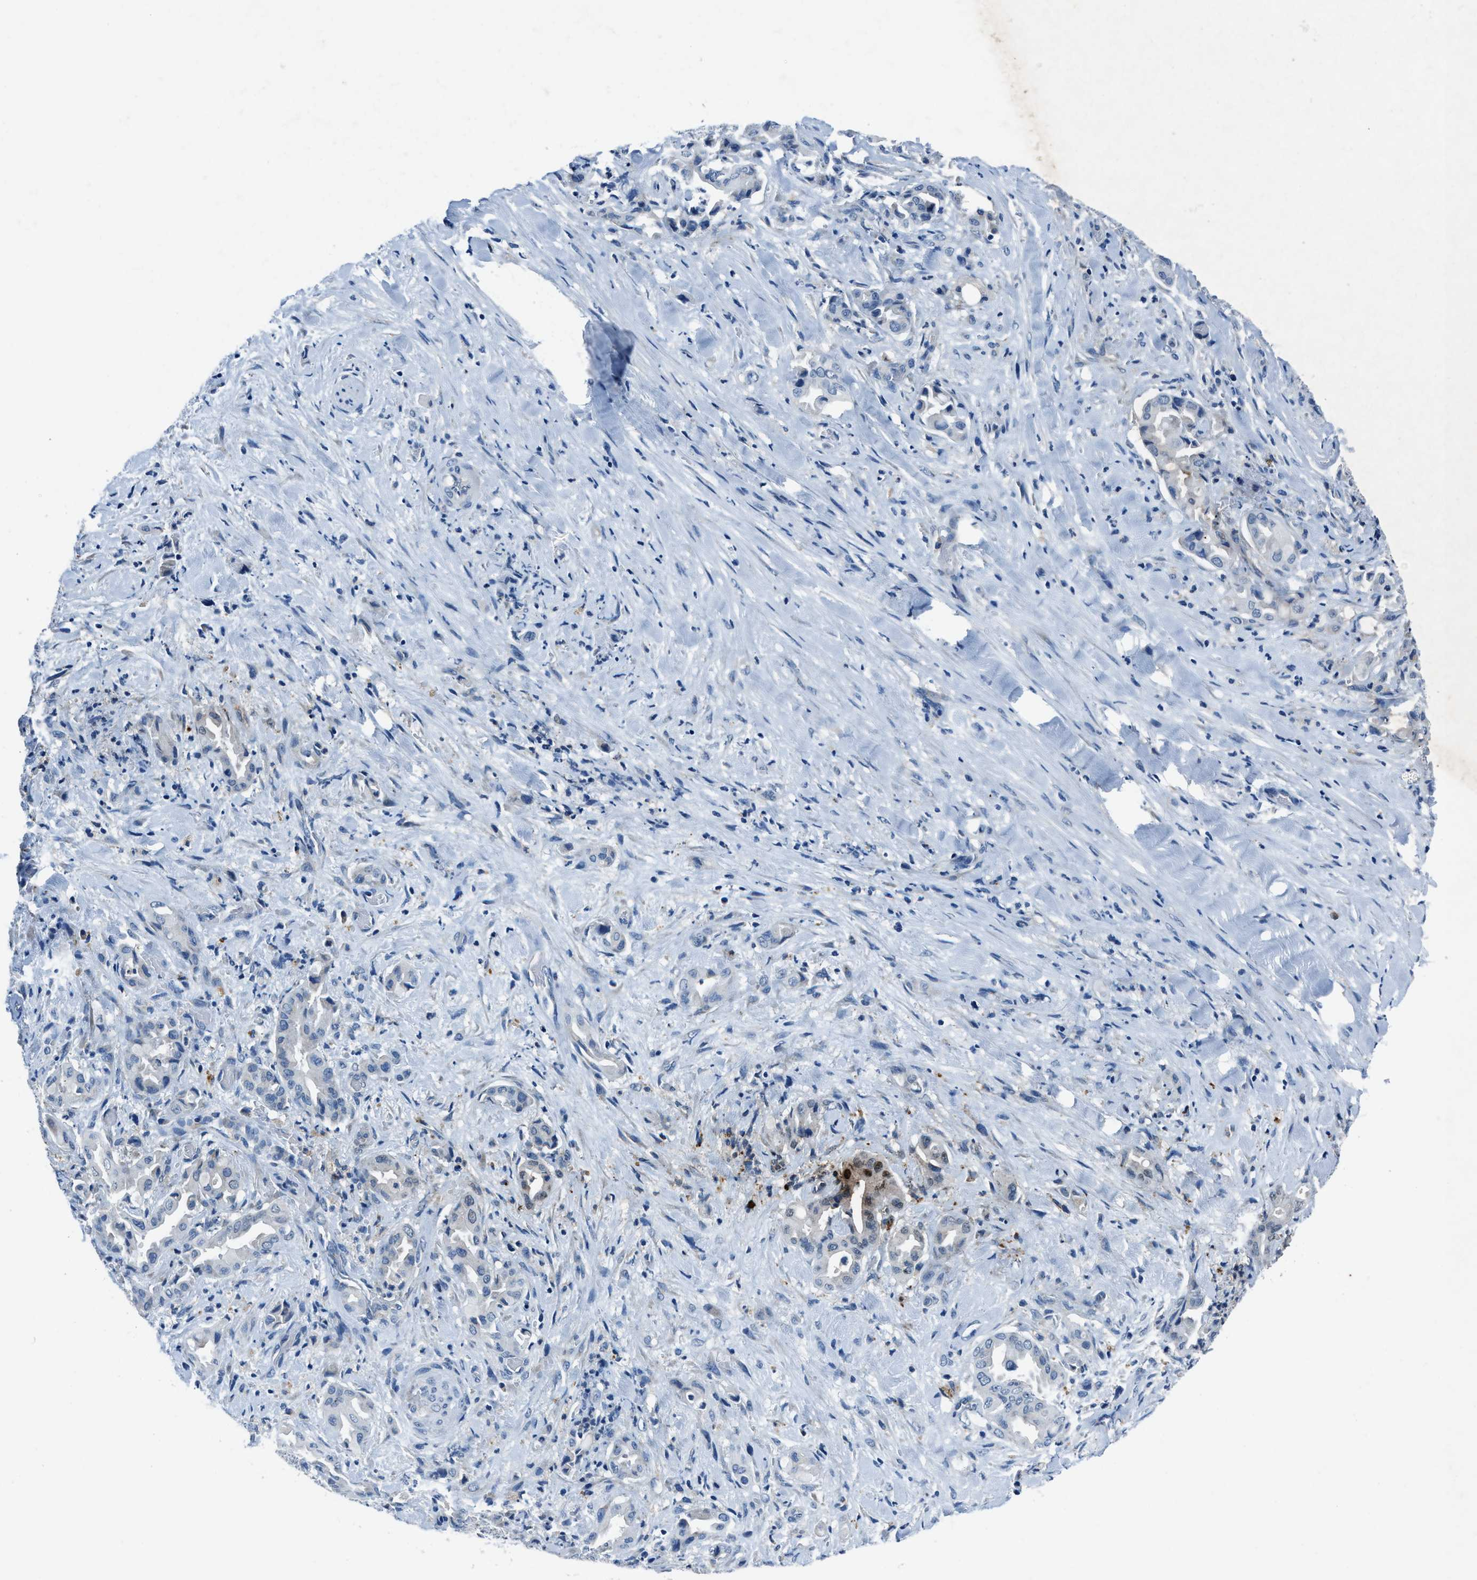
{"staining": {"intensity": "negative", "quantity": "none", "location": "none"}, "tissue": "liver cancer", "cell_type": "Tumor cells", "image_type": "cancer", "snomed": [{"axis": "morphology", "description": "Cholangiocarcinoma"}, {"axis": "topography", "description": "Liver"}], "caption": "Human liver cancer stained for a protein using immunohistochemistry (IHC) exhibits no staining in tumor cells.", "gene": "ADAM2", "patient": {"sex": "female", "age": 68}}